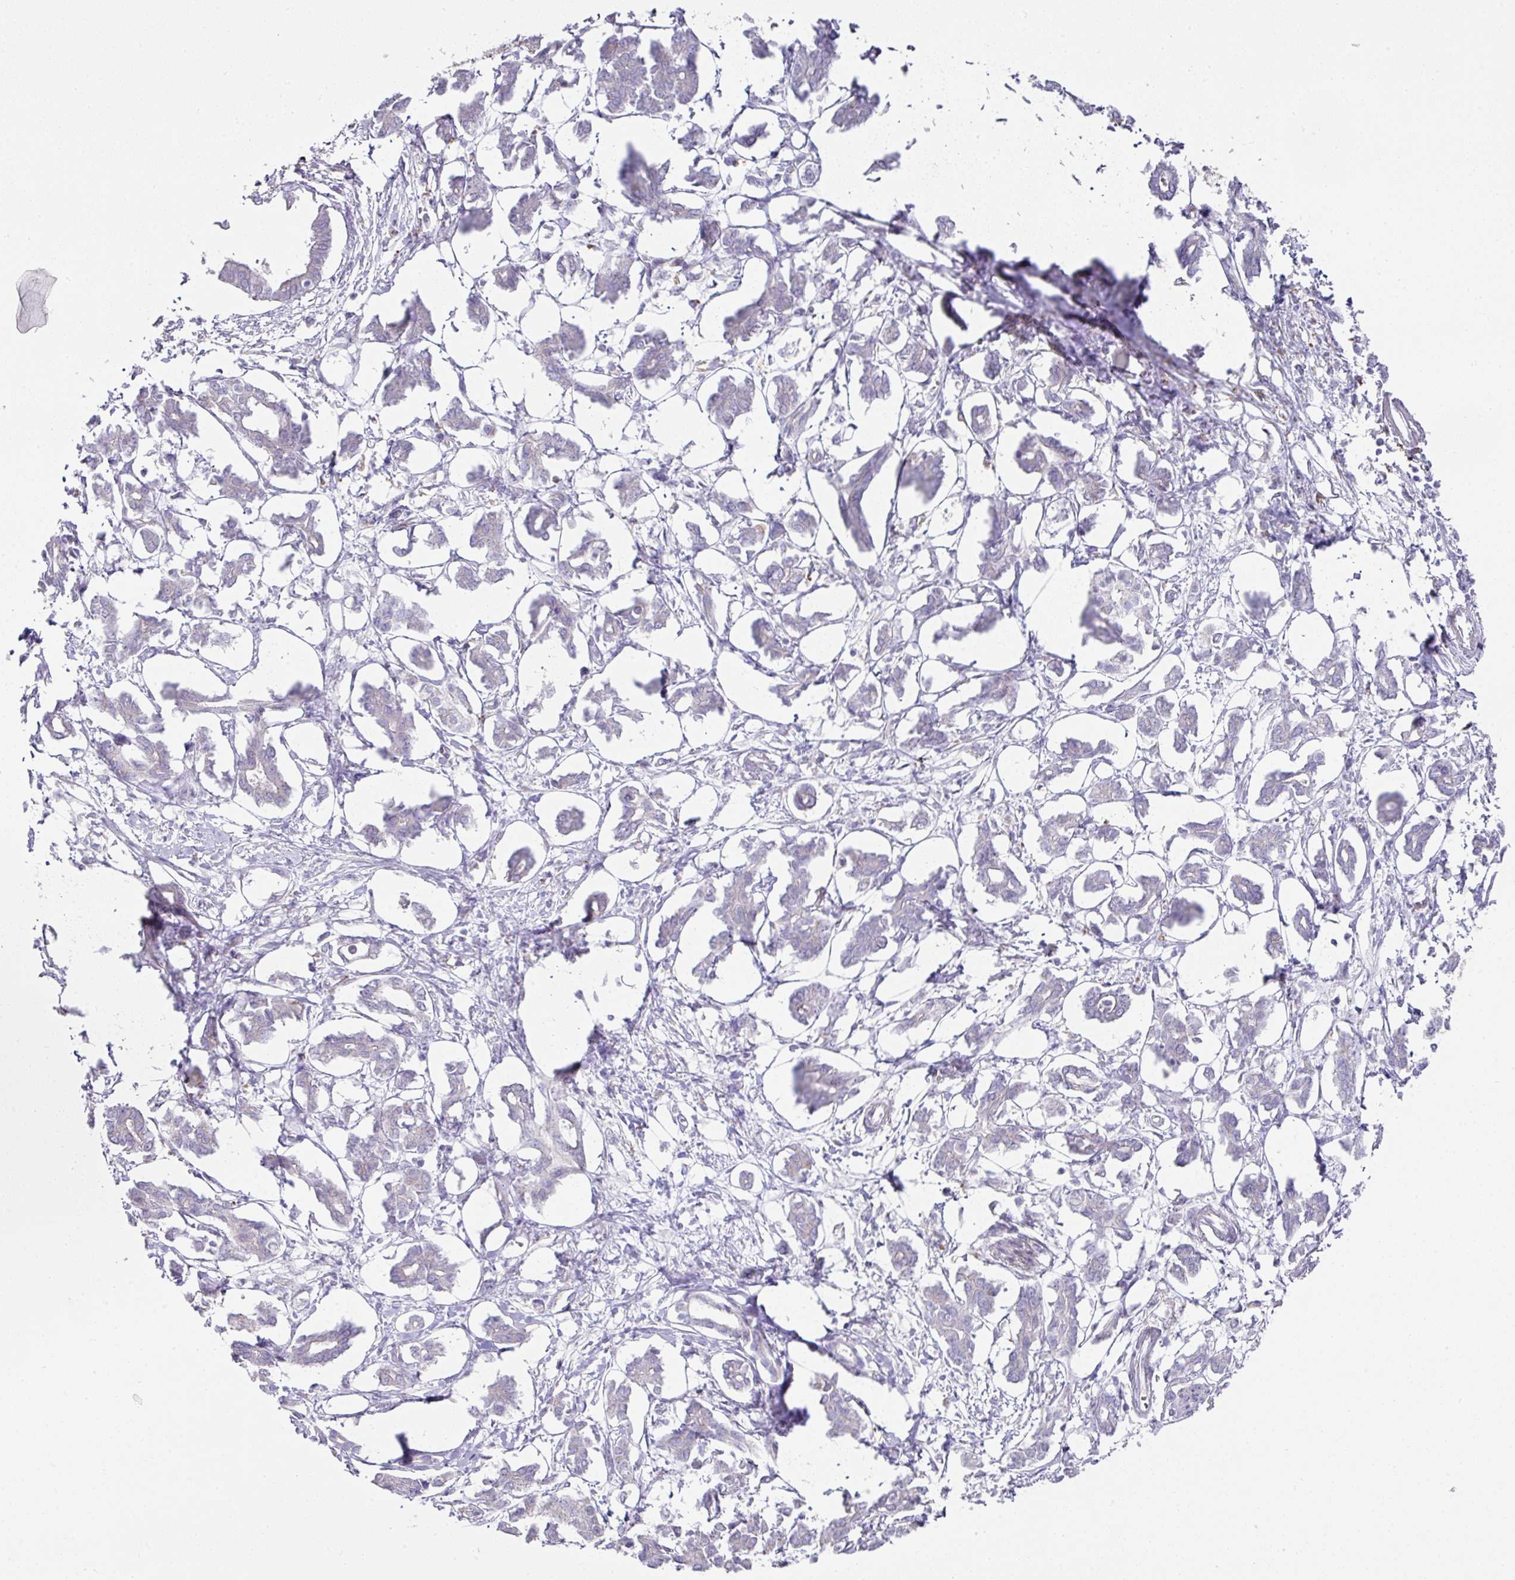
{"staining": {"intensity": "negative", "quantity": "none", "location": "none"}, "tissue": "pancreatic cancer", "cell_type": "Tumor cells", "image_type": "cancer", "snomed": [{"axis": "morphology", "description": "Adenocarcinoma, NOS"}, {"axis": "topography", "description": "Pancreas"}], "caption": "Immunohistochemistry of human pancreatic adenocarcinoma demonstrates no staining in tumor cells.", "gene": "TARM1", "patient": {"sex": "male", "age": 61}}